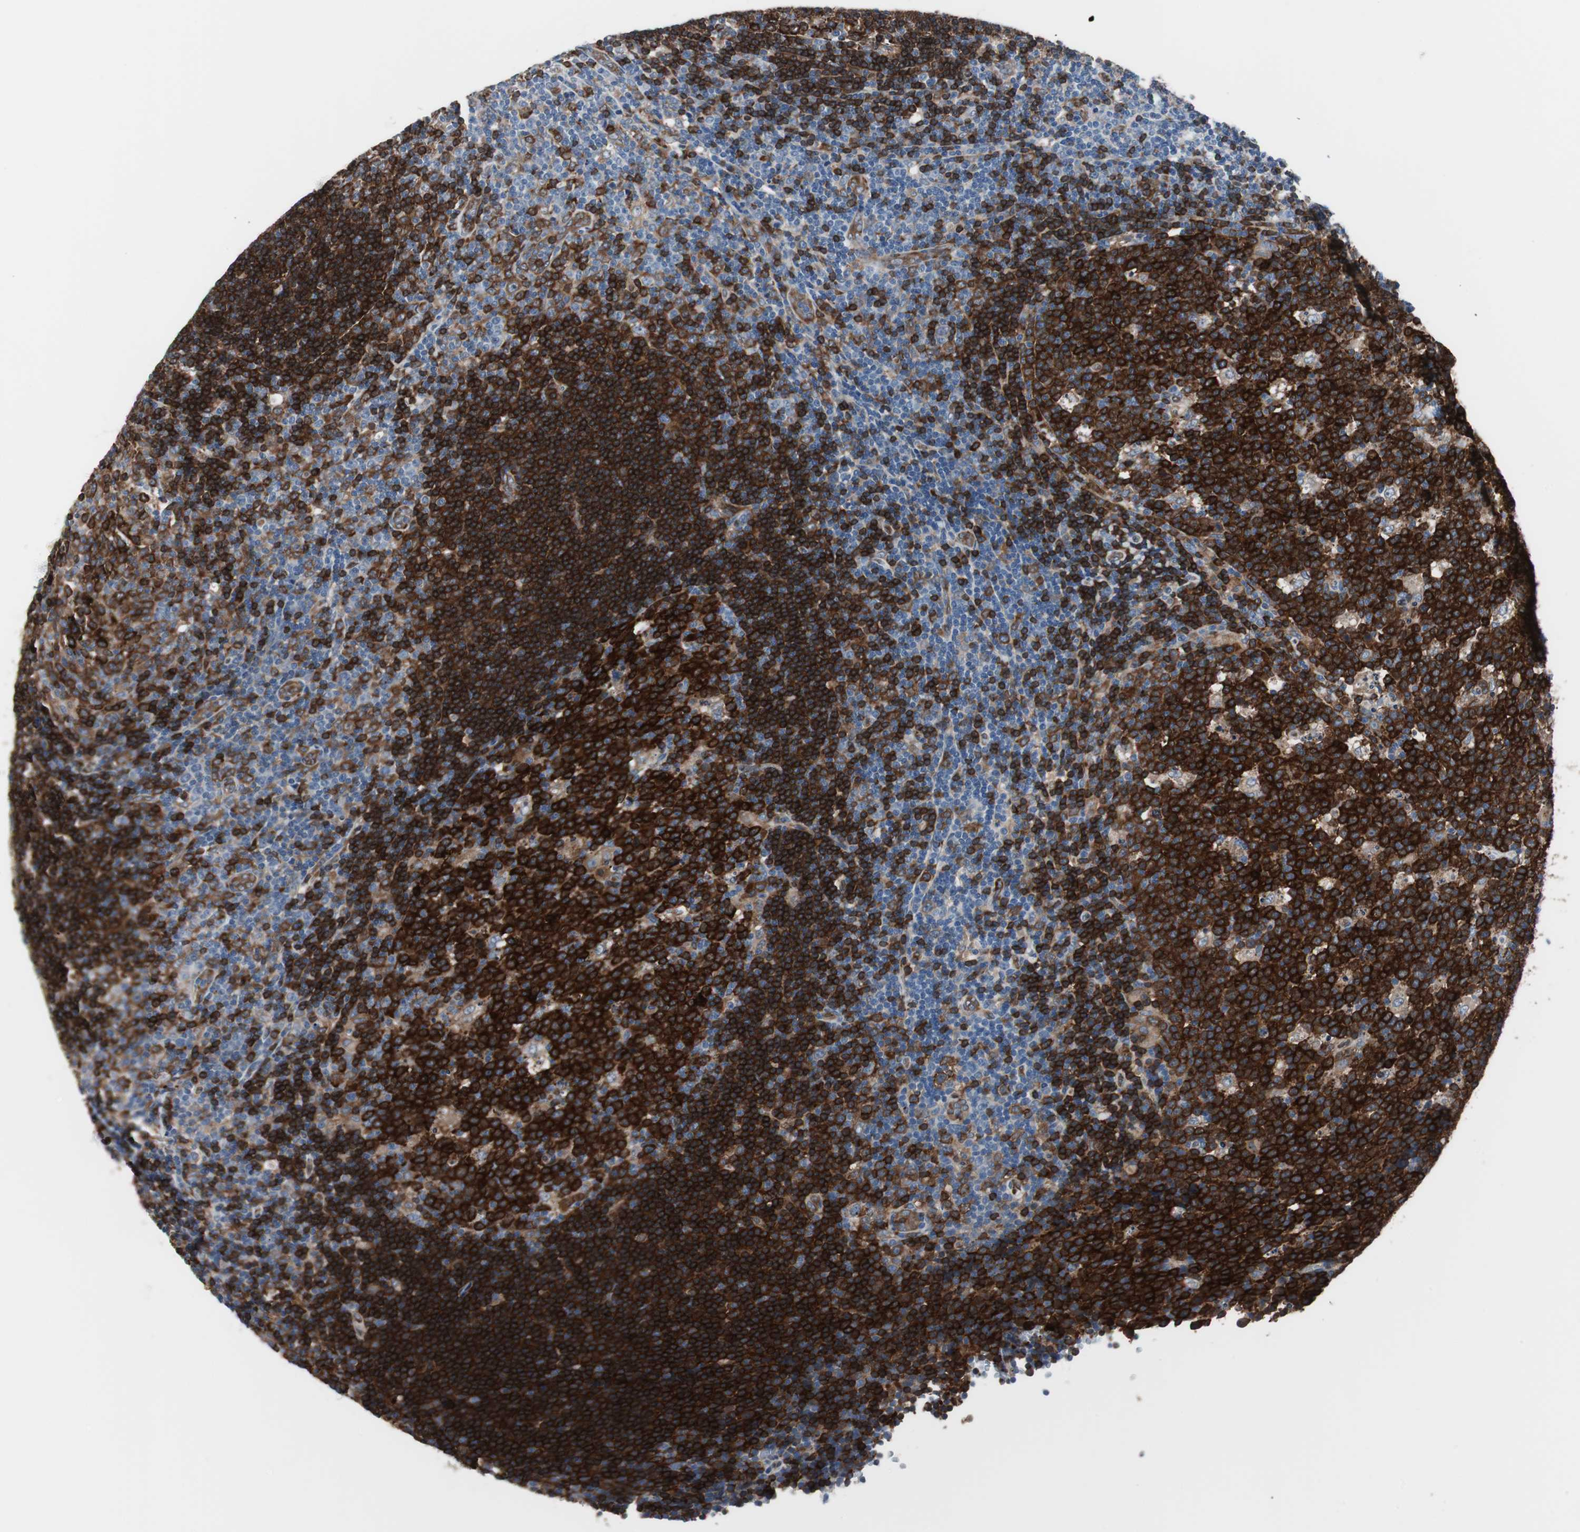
{"staining": {"intensity": "strong", "quantity": ">75%", "location": "cytoplasmic/membranous"}, "tissue": "lymph node", "cell_type": "Germinal center cells", "image_type": "normal", "snomed": [{"axis": "morphology", "description": "Normal tissue, NOS"}, {"axis": "topography", "description": "Lymph node"}, {"axis": "topography", "description": "Salivary gland"}], "caption": "Strong cytoplasmic/membranous protein positivity is appreciated in about >75% of germinal center cells in lymph node. Using DAB (brown) and hematoxylin (blue) stains, captured at high magnification using brightfield microscopy.", "gene": "SWAP70", "patient": {"sex": "male", "age": 8}}